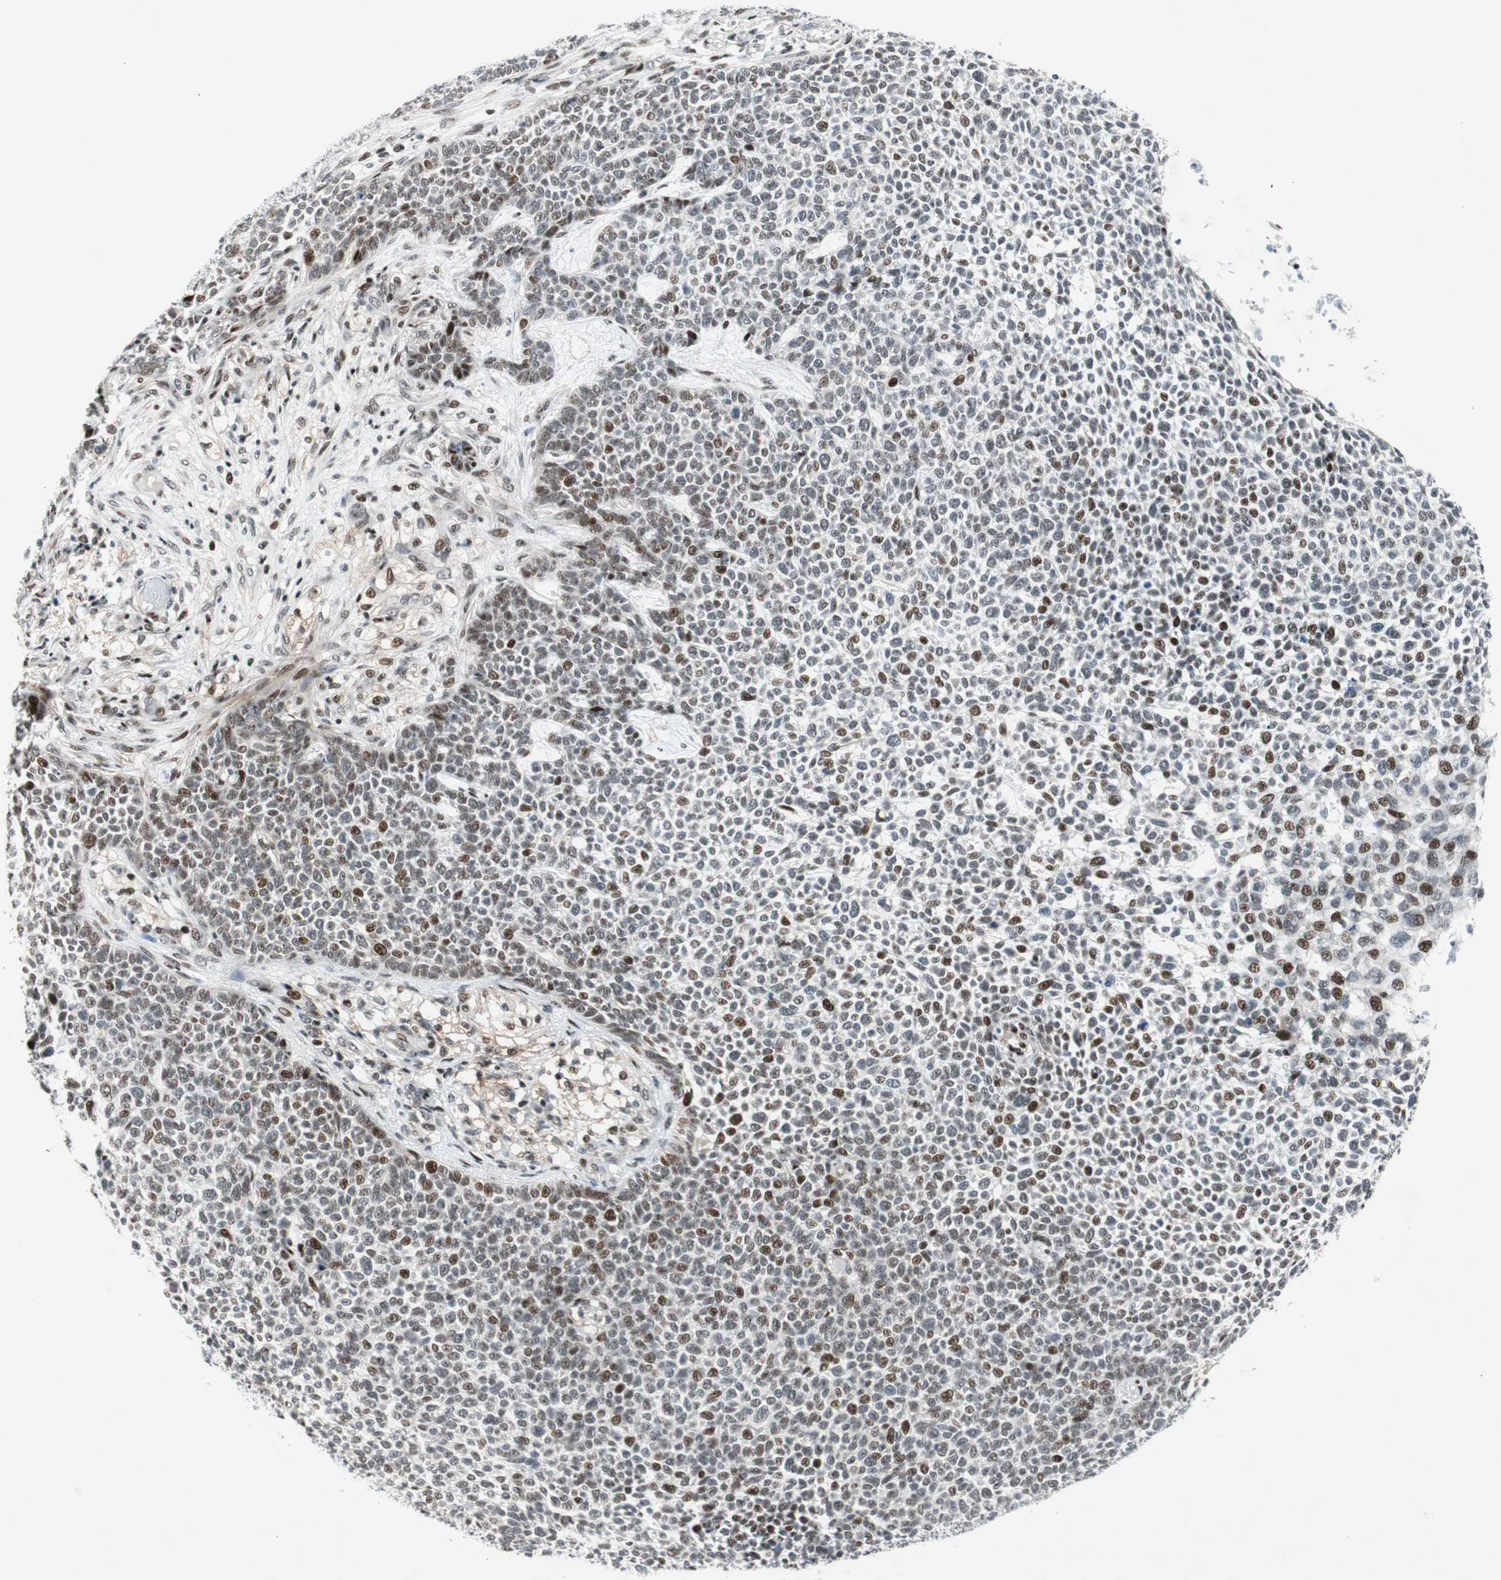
{"staining": {"intensity": "strong", "quantity": "25%-75%", "location": "nuclear"}, "tissue": "skin cancer", "cell_type": "Tumor cells", "image_type": "cancer", "snomed": [{"axis": "morphology", "description": "Basal cell carcinoma"}, {"axis": "topography", "description": "Skin"}], "caption": "Basal cell carcinoma (skin) stained with a brown dye displays strong nuclear positive staining in about 25%-75% of tumor cells.", "gene": "FBXO44", "patient": {"sex": "female", "age": 84}}